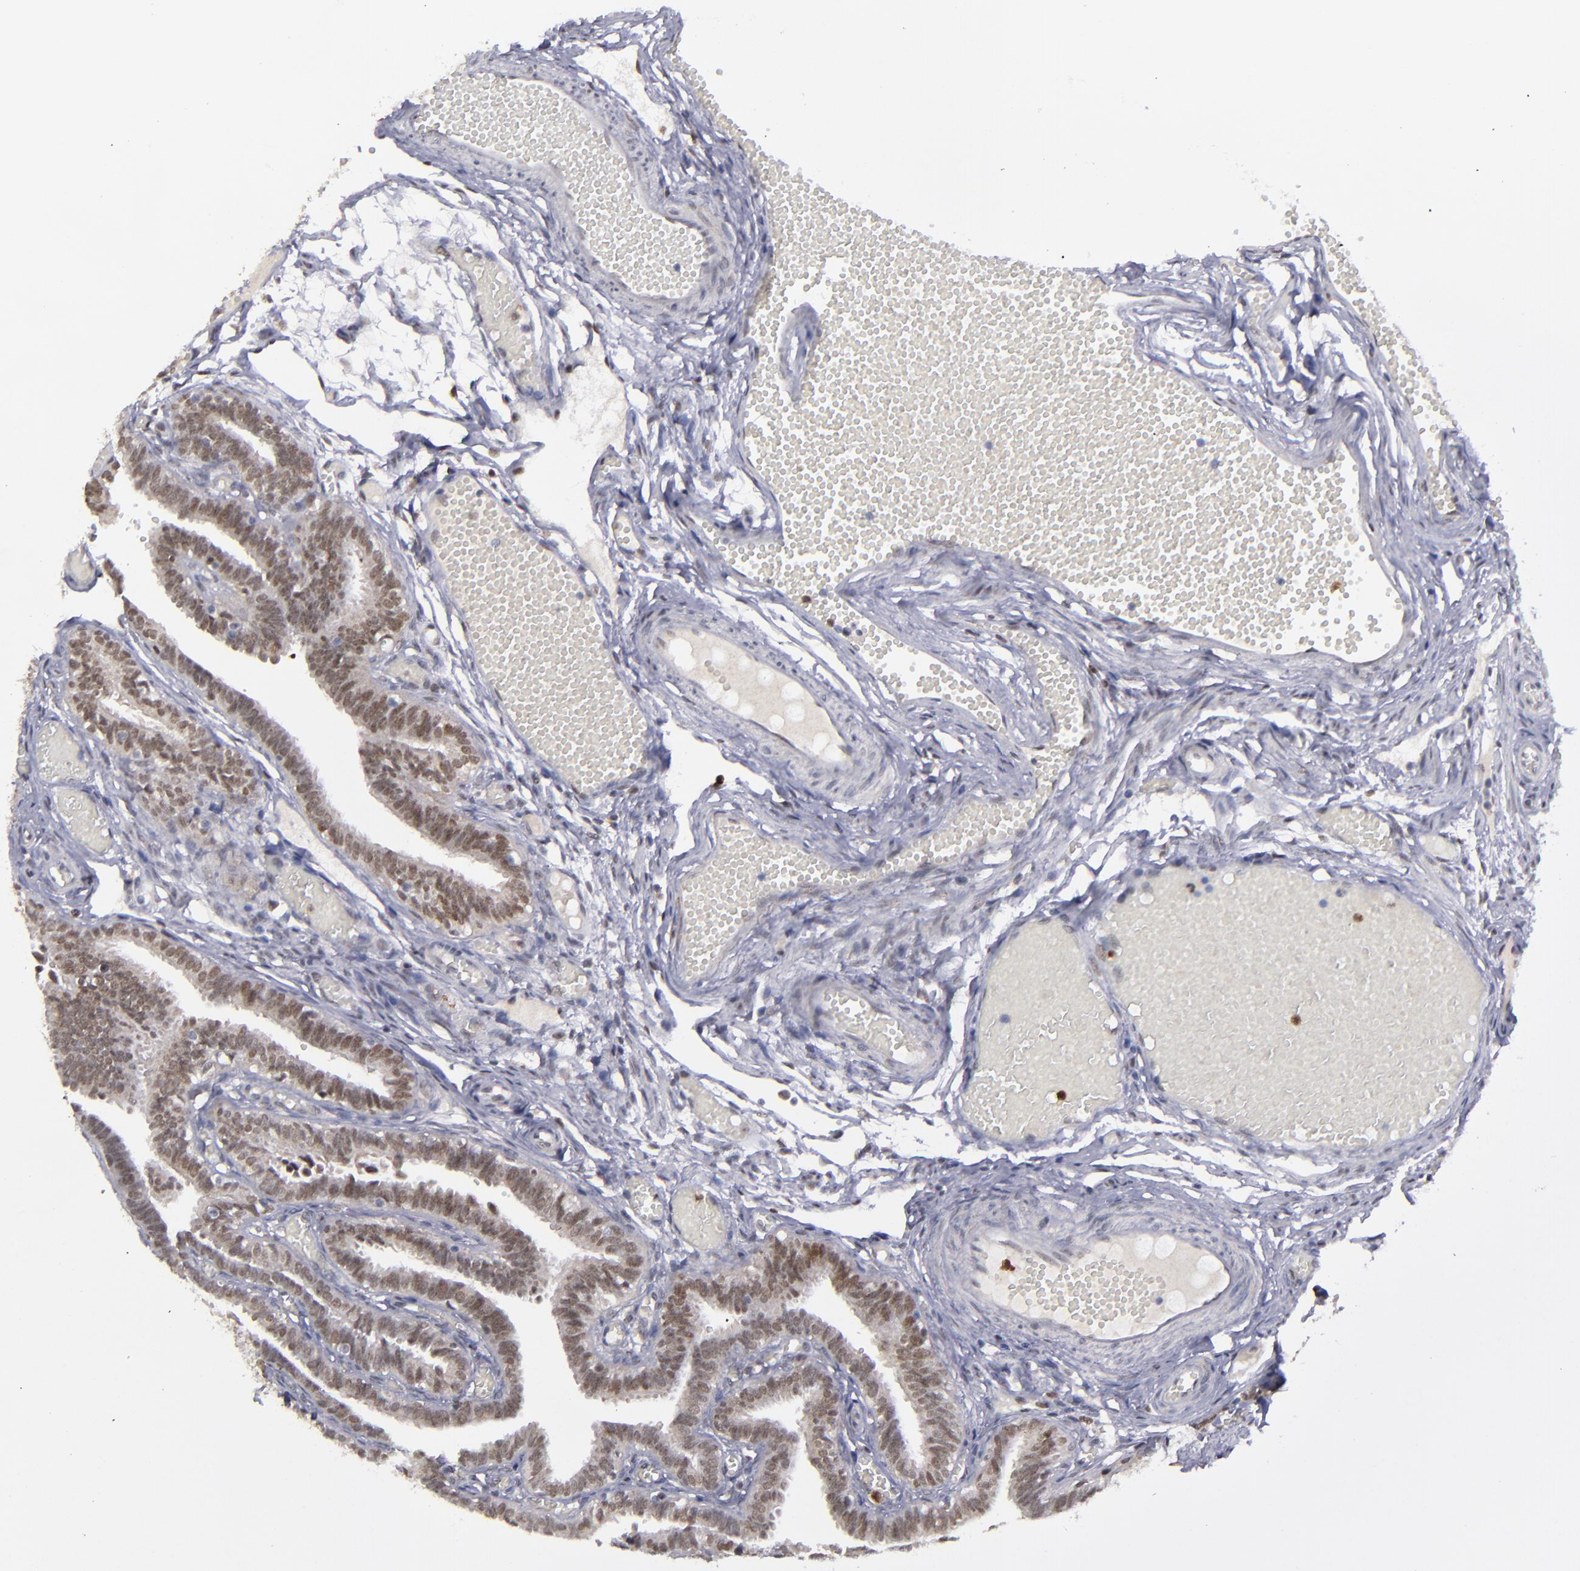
{"staining": {"intensity": "moderate", "quantity": ">75%", "location": "nuclear"}, "tissue": "fallopian tube", "cell_type": "Glandular cells", "image_type": "normal", "snomed": [{"axis": "morphology", "description": "Normal tissue, NOS"}, {"axis": "topography", "description": "Fallopian tube"}], "caption": "DAB (3,3'-diaminobenzidine) immunohistochemical staining of benign human fallopian tube exhibits moderate nuclear protein expression in about >75% of glandular cells. (Brightfield microscopy of DAB IHC at high magnification).", "gene": "RREB1", "patient": {"sex": "female", "age": 29}}